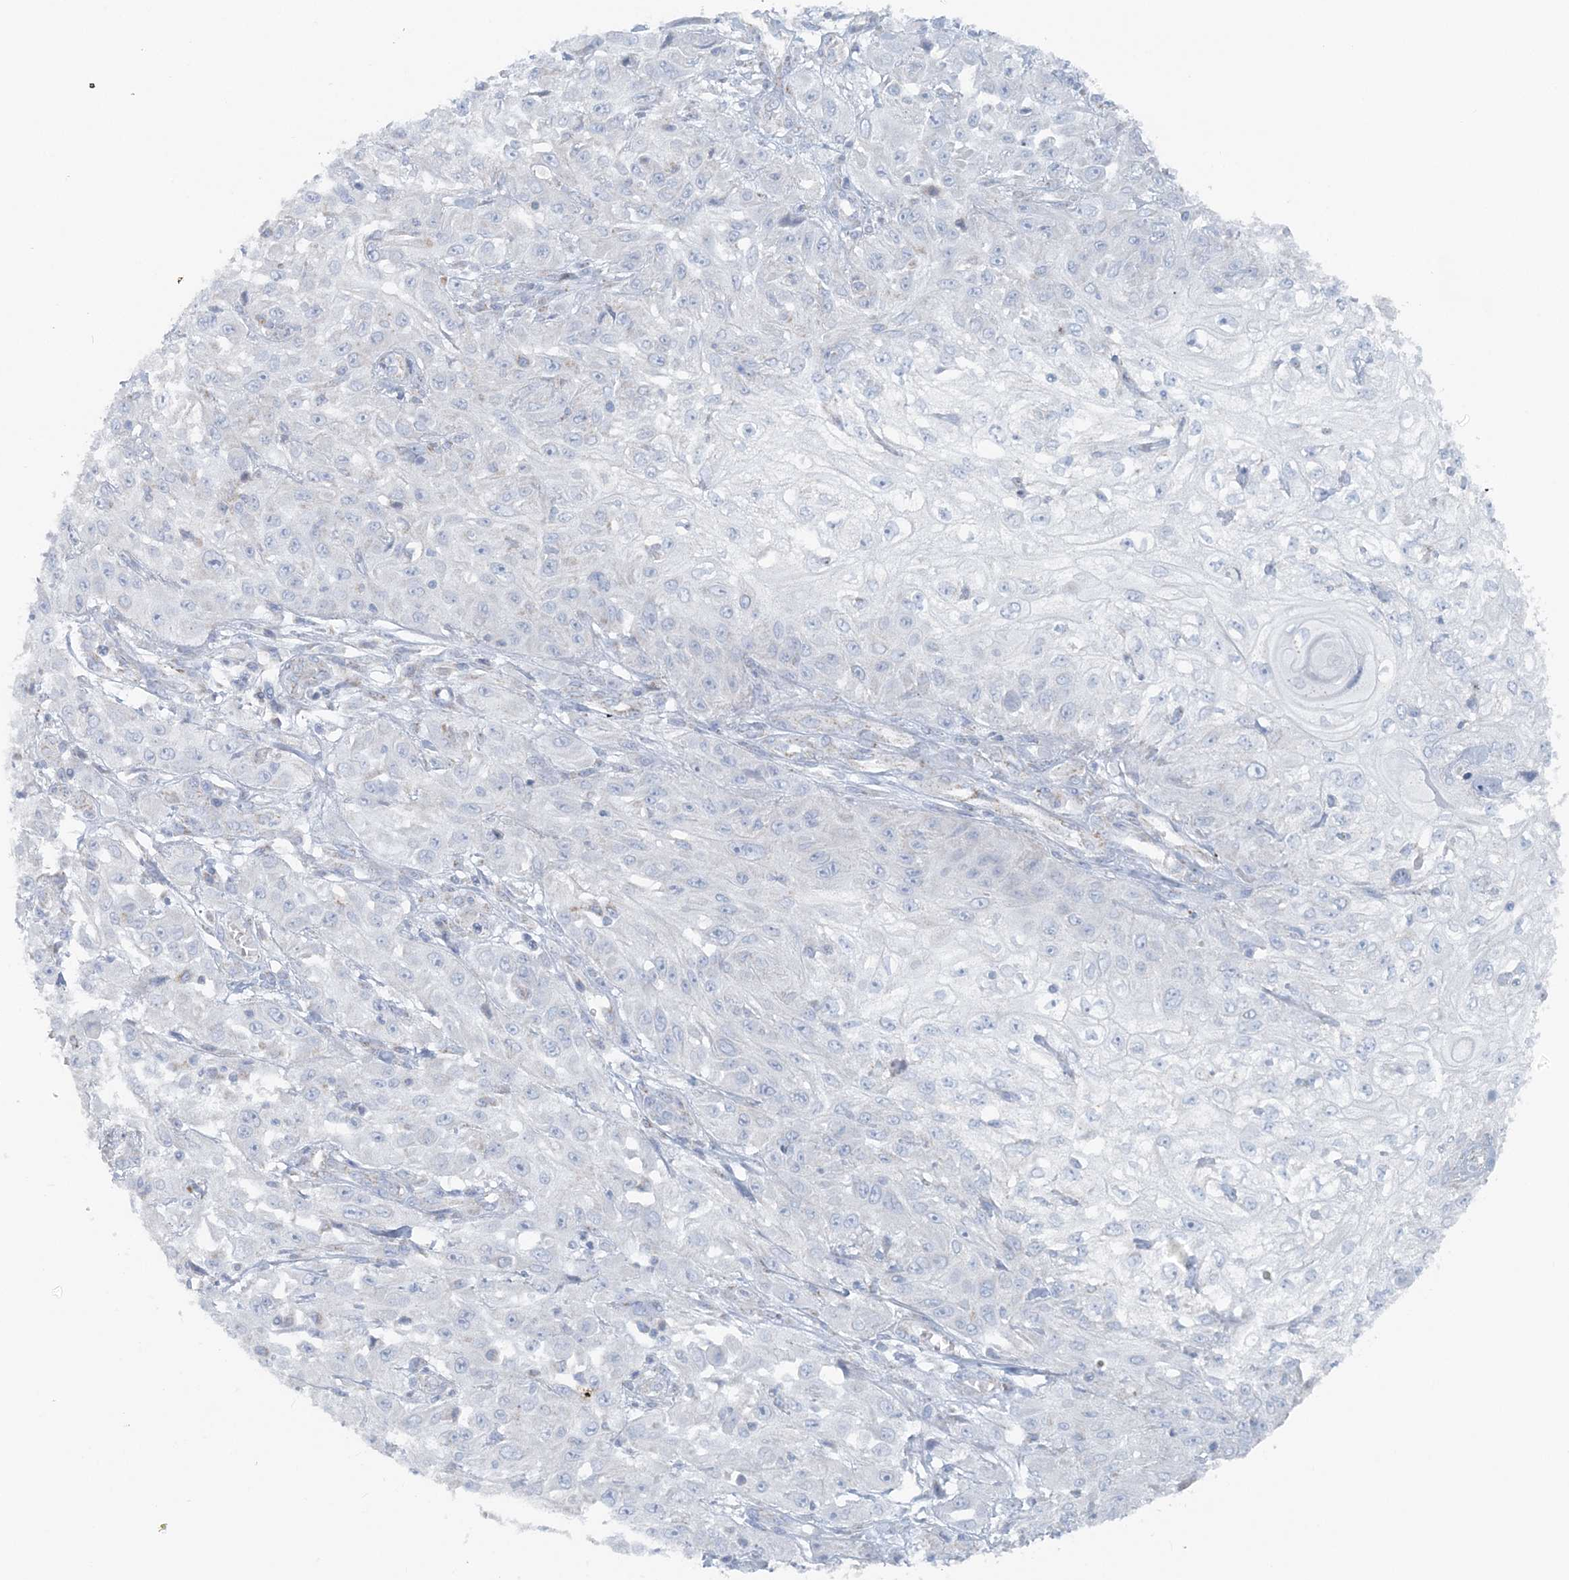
{"staining": {"intensity": "negative", "quantity": "none", "location": "none"}, "tissue": "skin cancer", "cell_type": "Tumor cells", "image_type": "cancer", "snomed": [{"axis": "morphology", "description": "Squamous cell carcinoma, NOS"}, {"axis": "morphology", "description": "Squamous cell carcinoma, metastatic, NOS"}, {"axis": "topography", "description": "Skin"}, {"axis": "topography", "description": "Lymph node"}], "caption": "Immunohistochemistry (IHC) image of skin cancer stained for a protein (brown), which displays no staining in tumor cells.", "gene": "PCCB", "patient": {"sex": "male", "age": 75}}